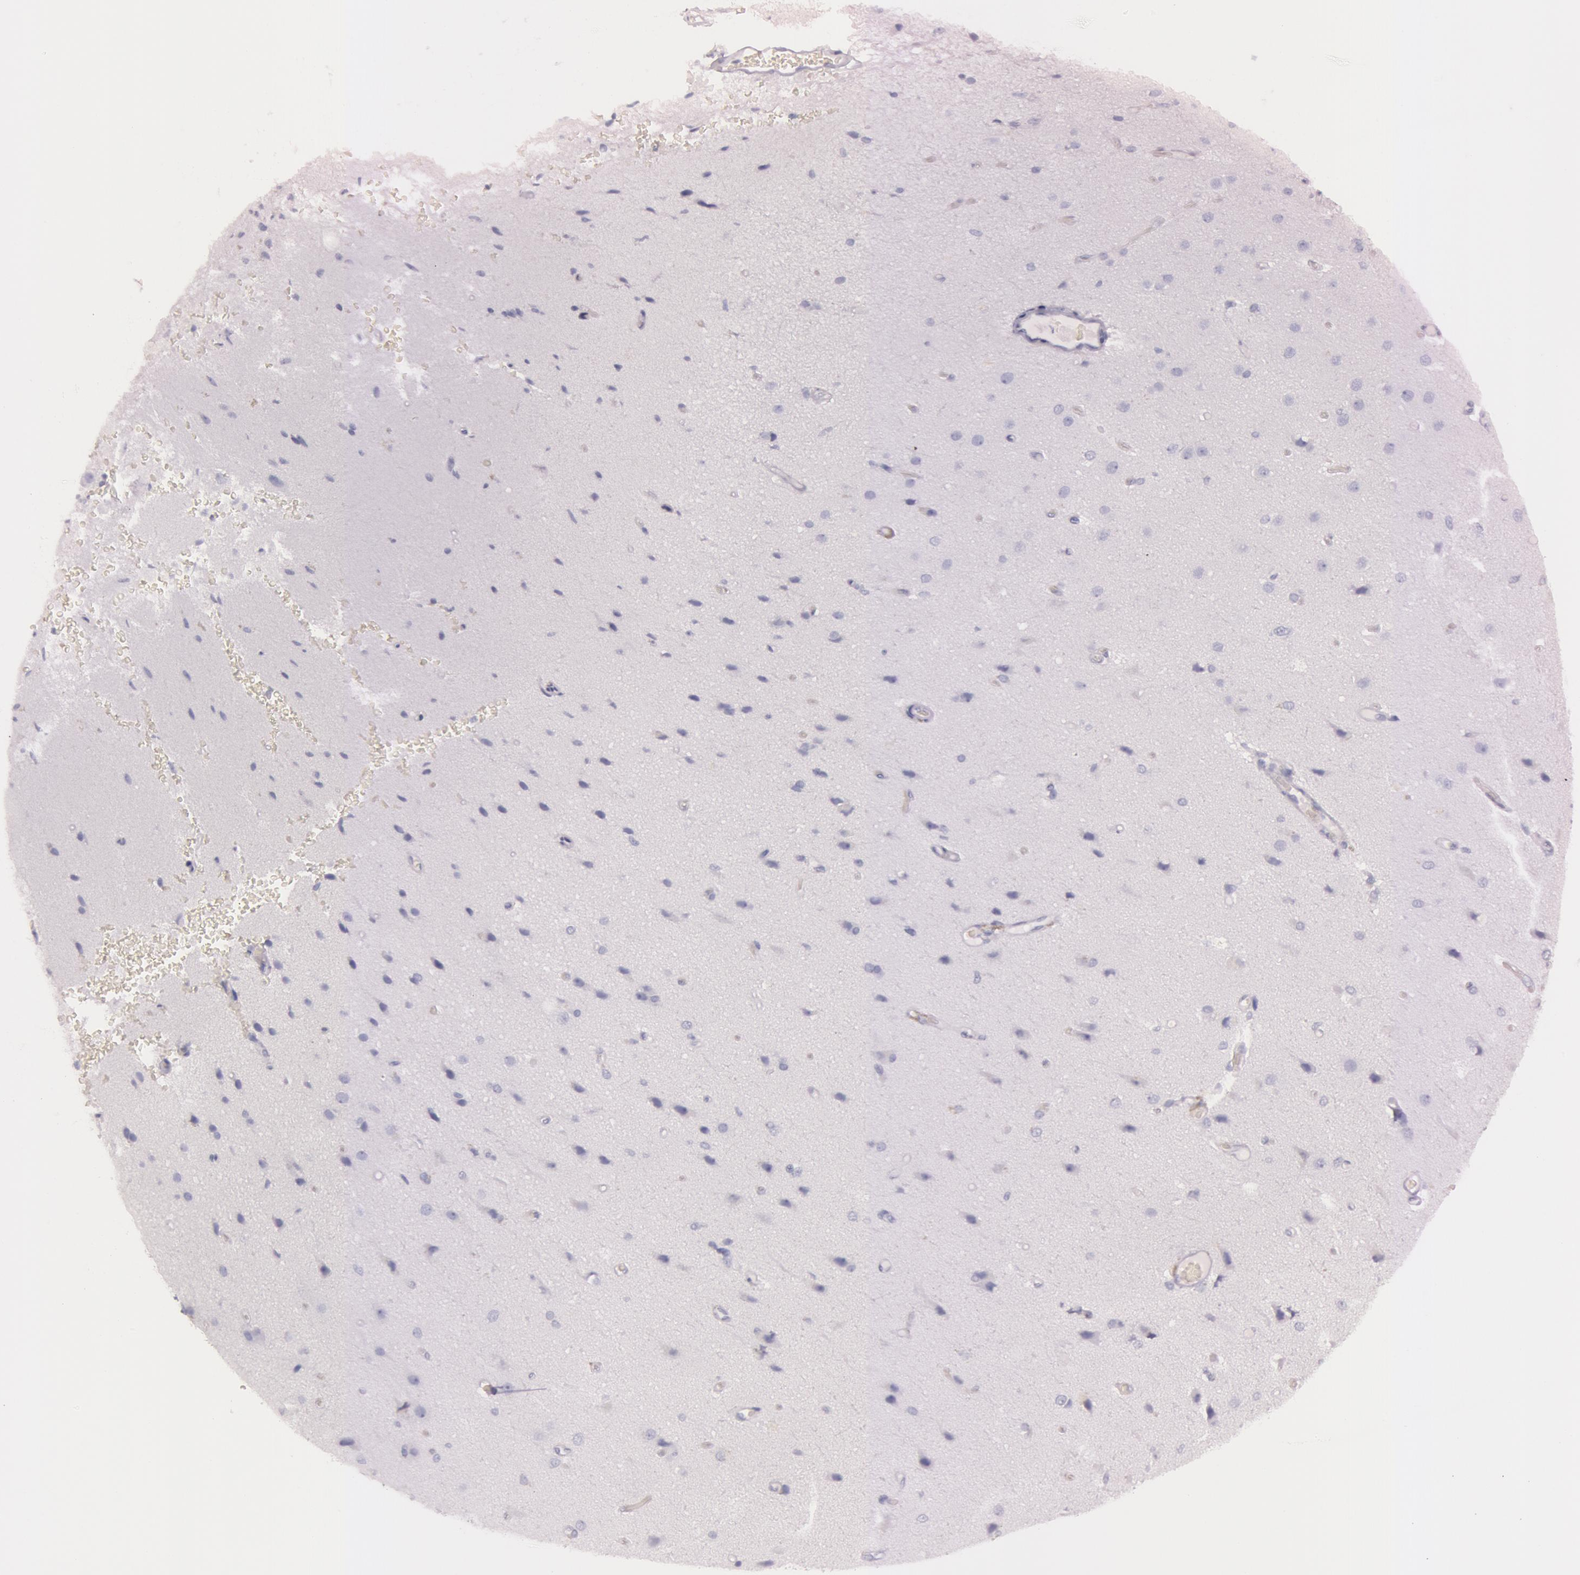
{"staining": {"intensity": "negative", "quantity": "none", "location": "none"}, "tissue": "cerebral cortex", "cell_type": "Endothelial cells", "image_type": "normal", "snomed": [{"axis": "morphology", "description": "Normal tissue, NOS"}, {"axis": "morphology", "description": "Glioma, malignant, High grade"}, {"axis": "topography", "description": "Cerebral cortex"}], "caption": "This histopathology image is of normal cerebral cortex stained with immunohistochemistry to label a protein in brown with the nuclei are counter-stained blue. There is no positivity in endothelial cells. (Stains: DAB IHC with hematoxylin counter stain, Microscopy: brightfield microscopy at high magnification).", "gene": "S100A7", "patient": {"sex": "male", "age": 77}}